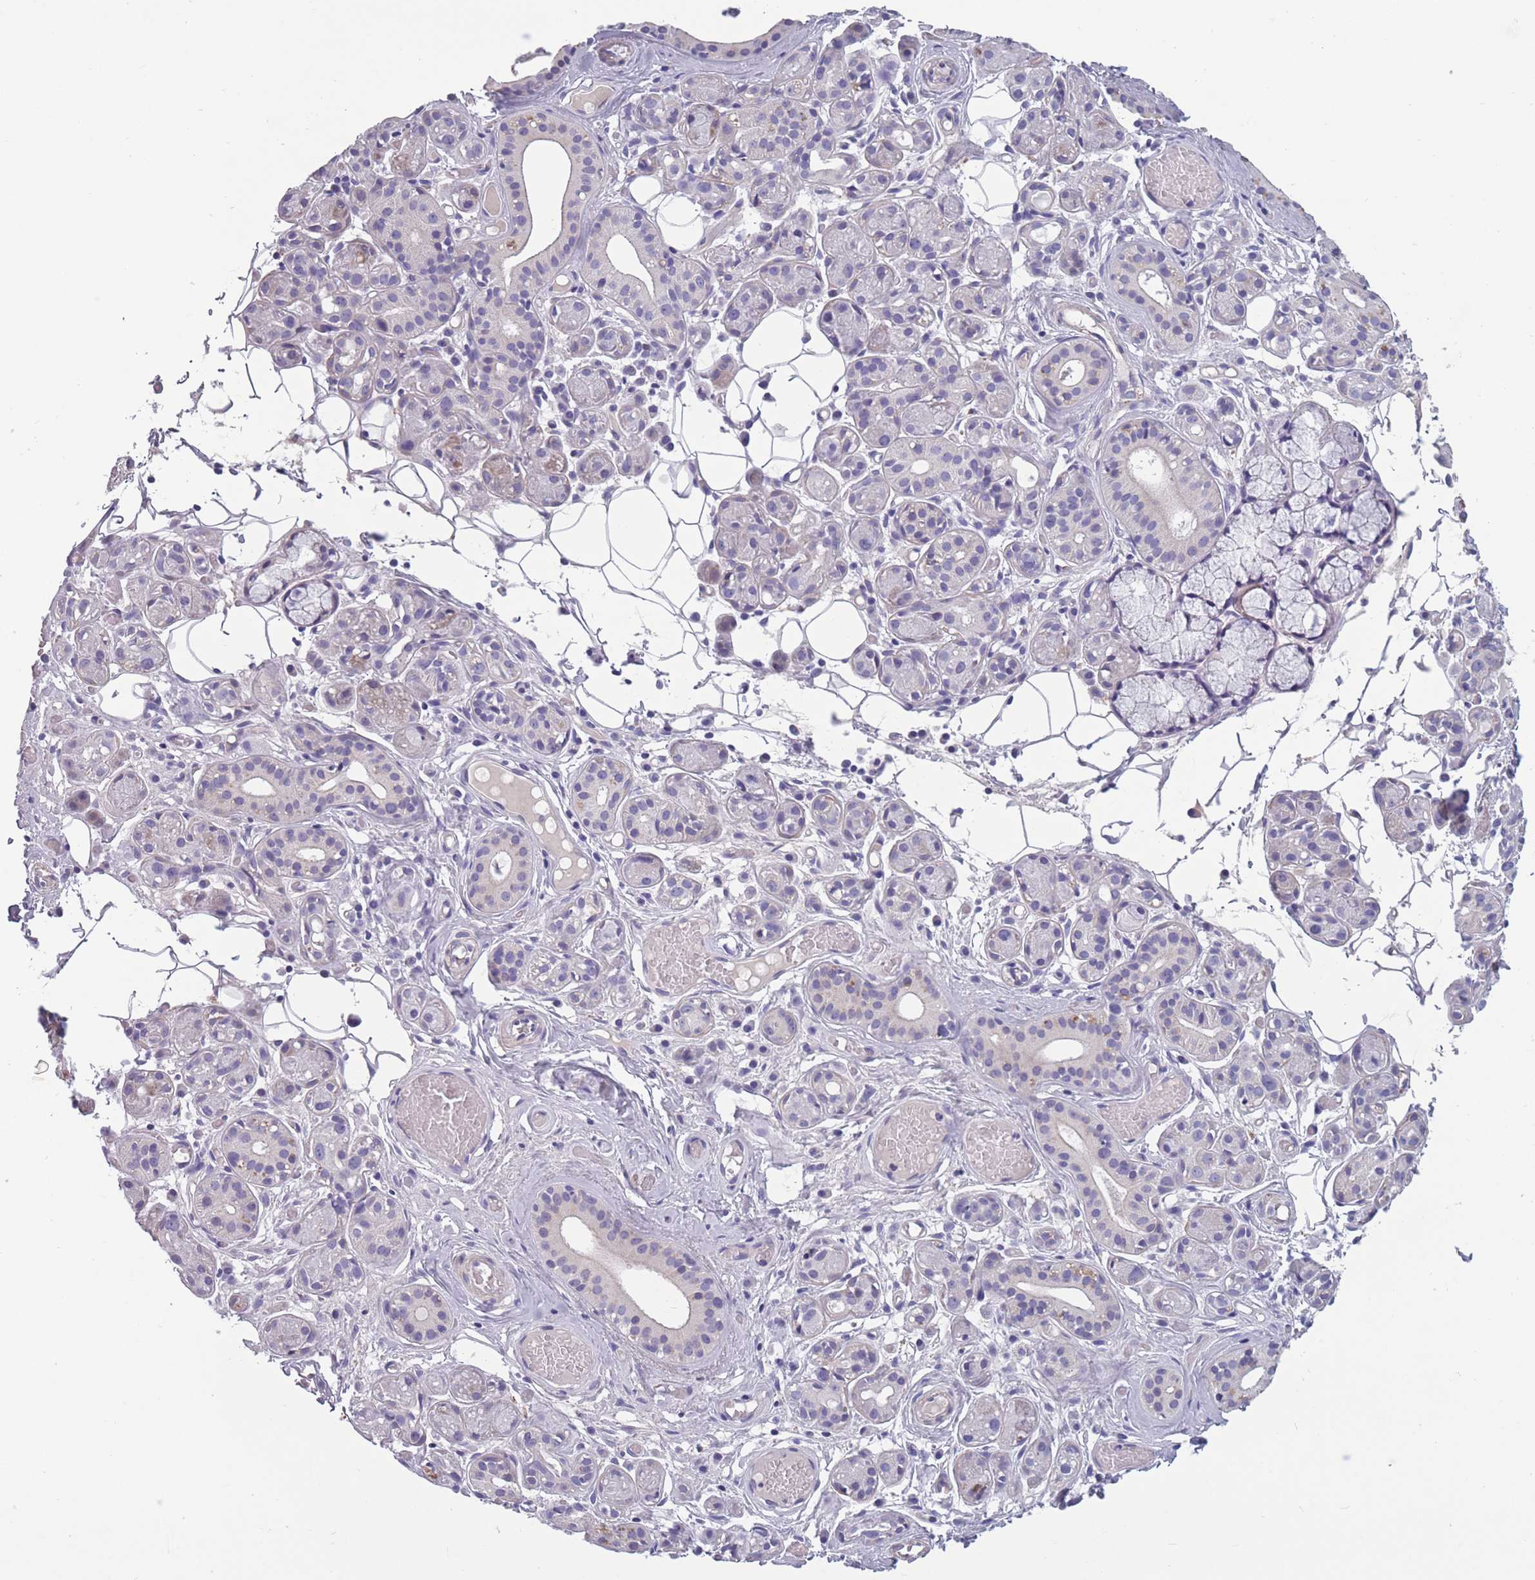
{"staining": {"intensity": "weak", "quantity": "<25%", "location": "cytoplasmic/membranous"}, "tissue": "salivary gland", "cell_type": "Glandular cells", "image_type": "normal", "snomed": [{"axis": "morphology", "description": "Normal tissue, NOS"}, {"axis": "topography", "description": "Salivary gland"}], "caption": "Glandular cells show no significant staining in unremarkable salivary gland.", "gene": "OR4C5", "patient": {"sex": "male", "age": 82}}